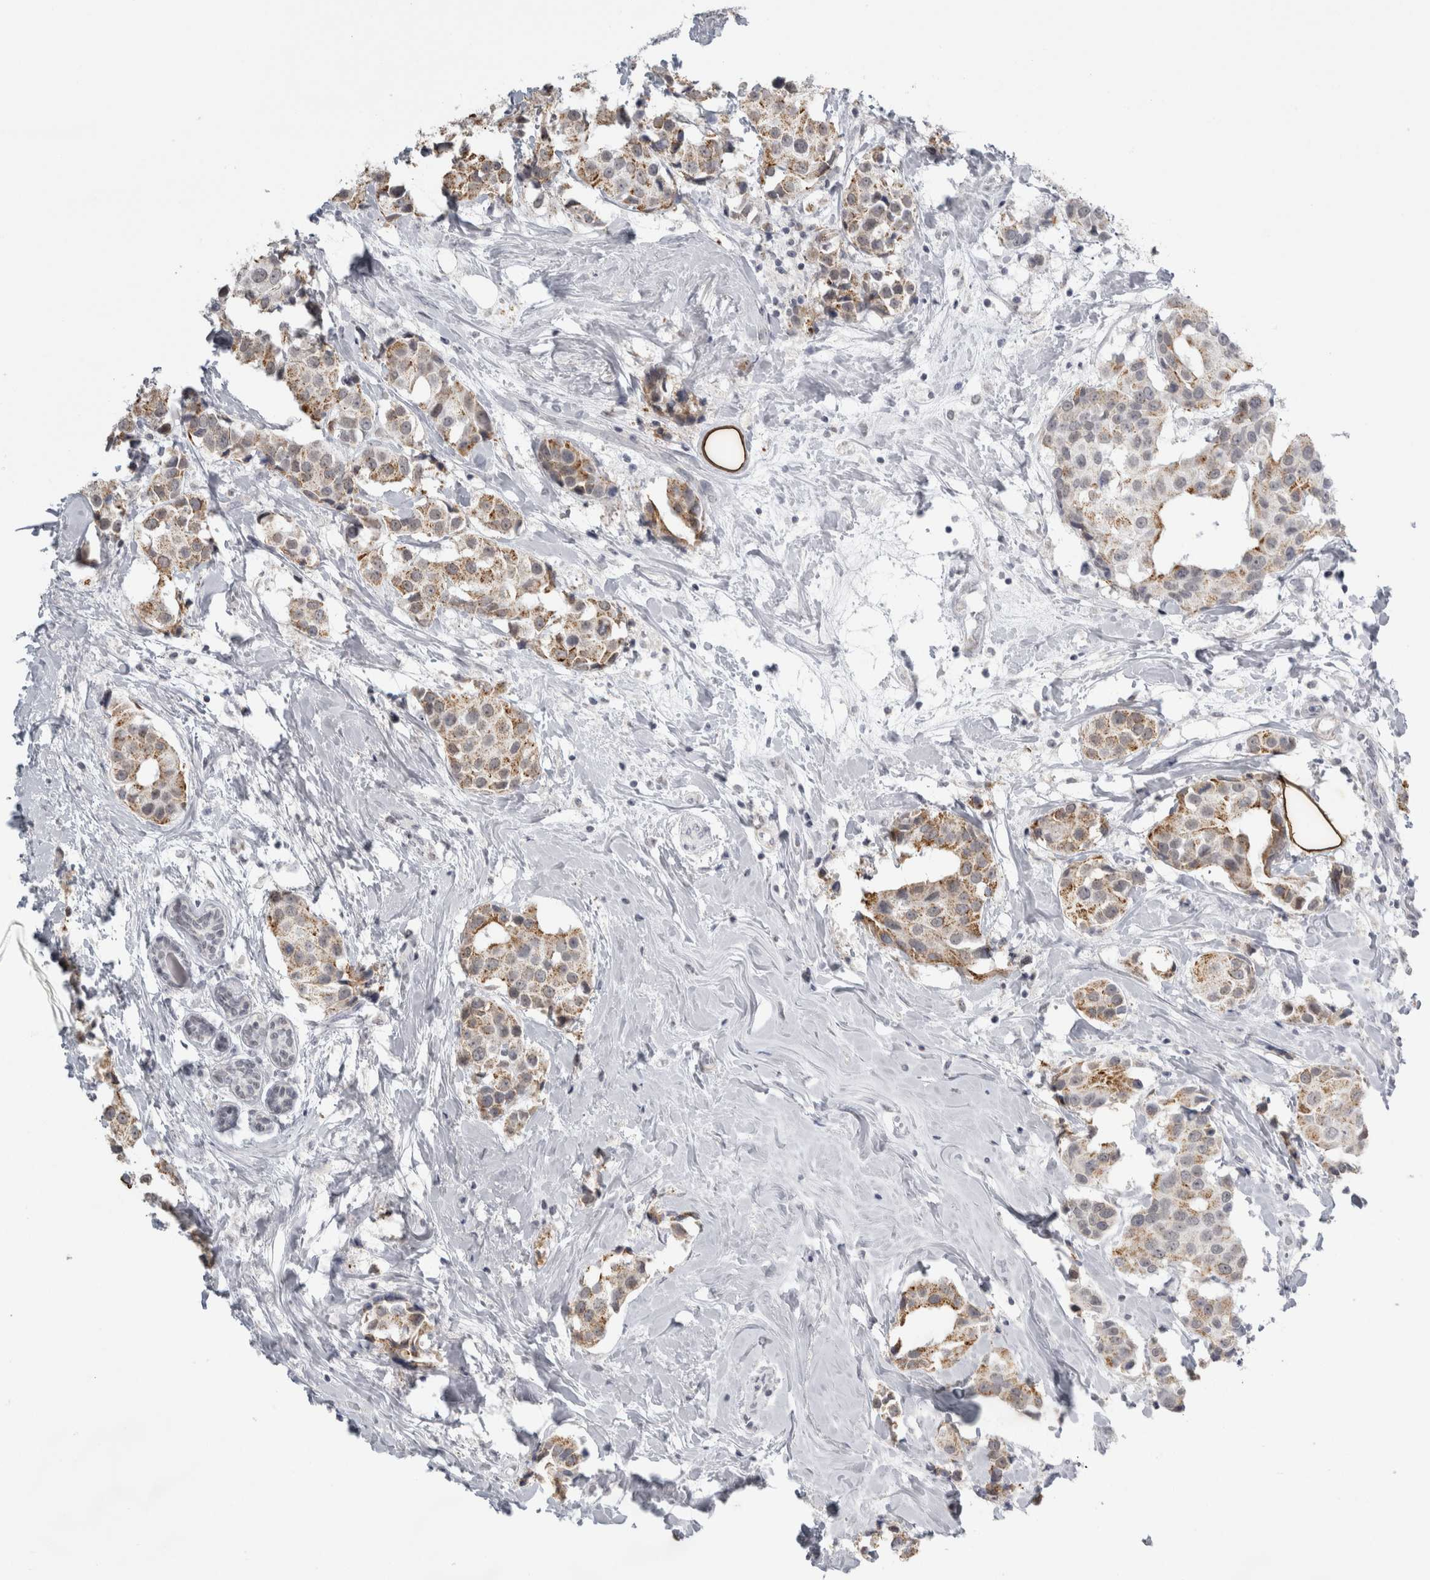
{"staining": {"intensity": "moderate", "quantity": ">75%", "location": "cytoplasmic/membranous"}, "tissue": "breast cancer", "cell_type": "Tumor cells", "image_type": "cancer", "snomed": [{"axis": "morphology", "description": "Normal tissue, NOS"}, {"axis": "morphology", "description": "Duct carcinoma"}, {"axis": "topography", "description": "Breast"}], "caption": "Immunohistochemical staining of breast intraductal carcinoma displays moderate cytoplasmic/membranous protein staining in approximately >75% of tumor cells. The protein of interest is shown in brown color, while the nuclei are stained blue.", "gene": "PLIN1", "patient": {"sex": "female", "age": 39}}